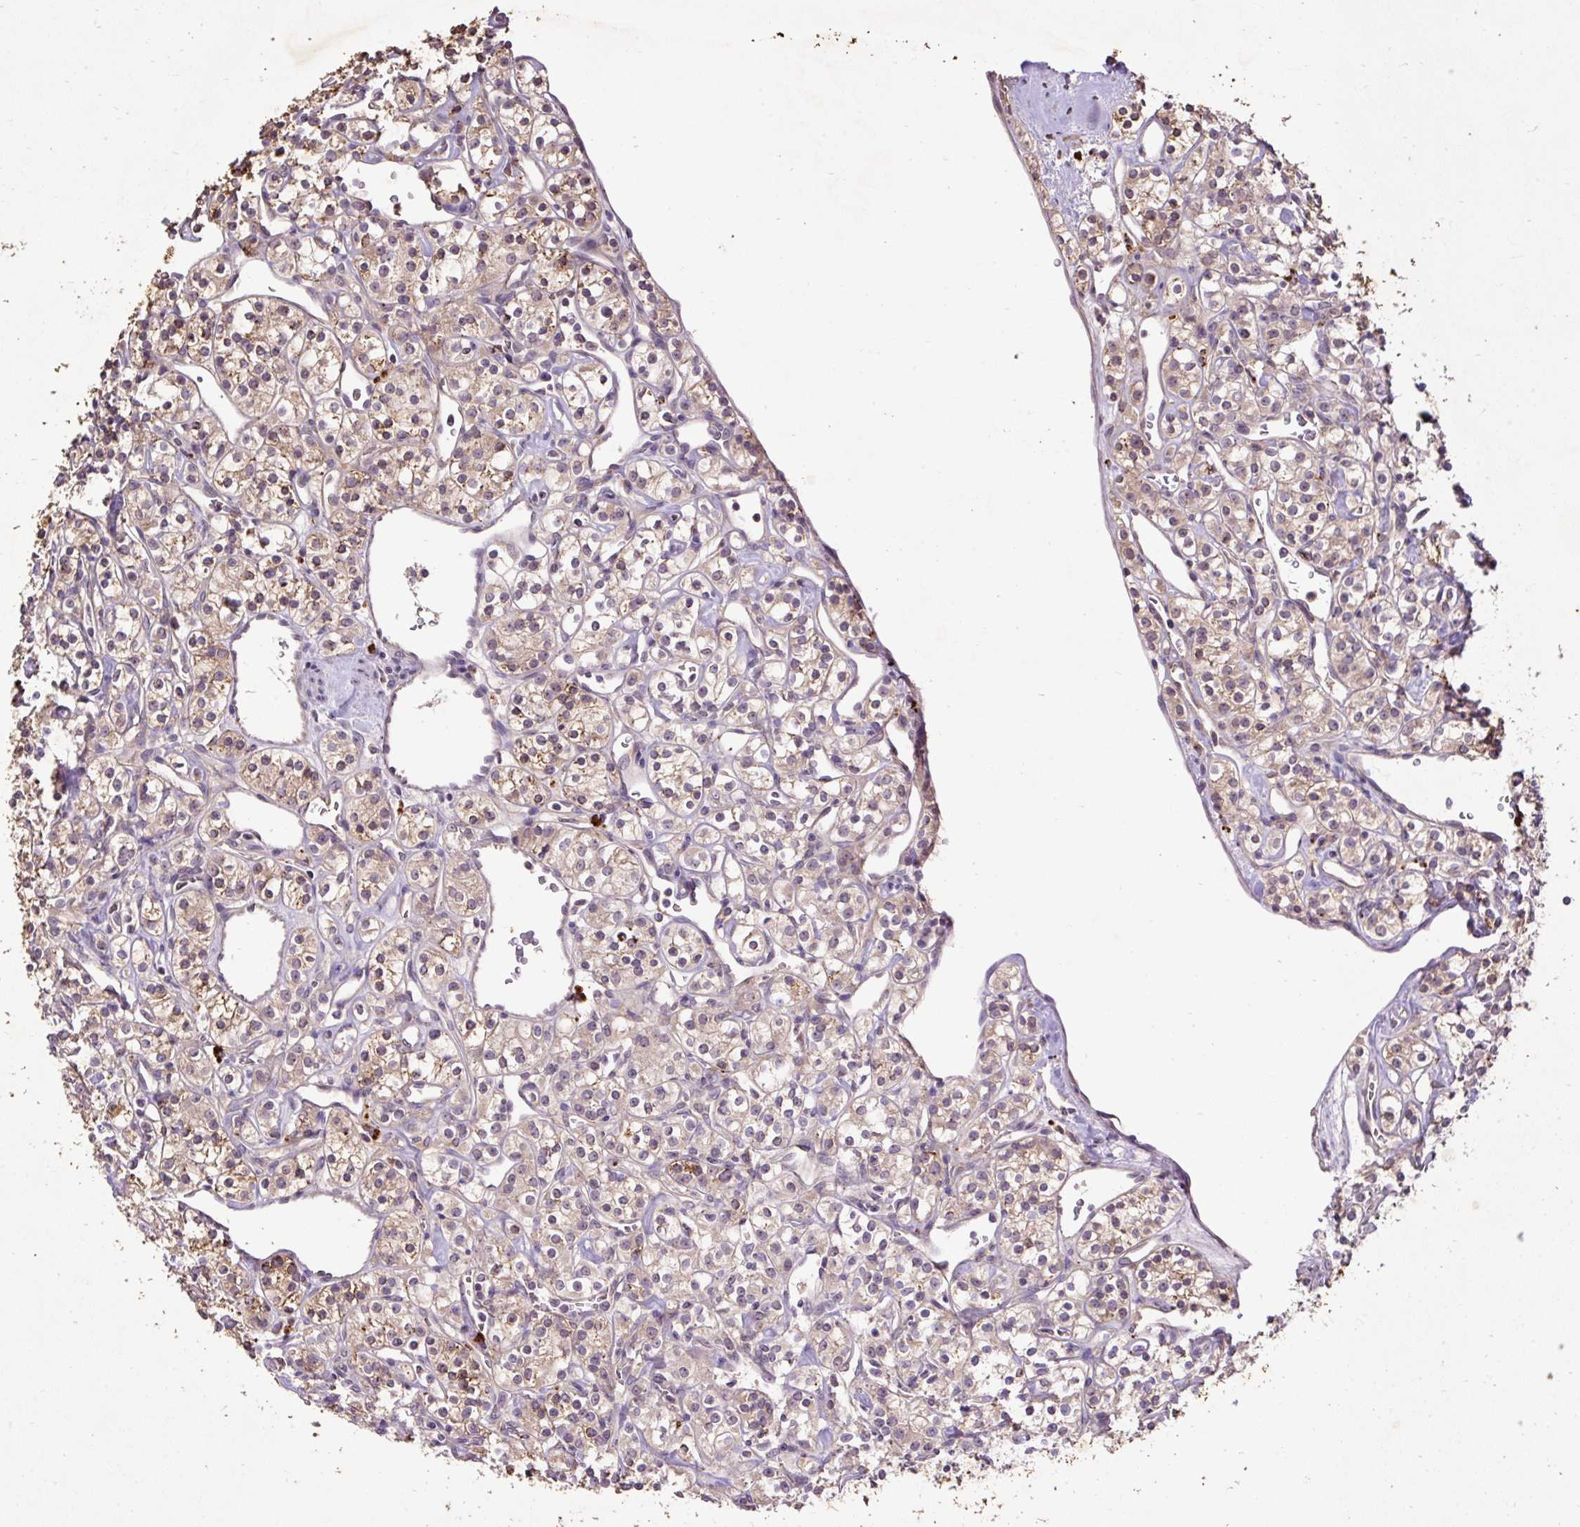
{"staining": {"intensity": "weak", "quantity": "<25%", "location": "cytoplasmic/membranous"}, "tissue": "renal cancer", "cell_type": "Tumor cells", "image_type": "cancer", "snomed": [{"axis": "morphology", "description": "Adenocarcinoma, NOS"}, {"axis": "topography", "description": "Kidney"}], "caption": "Immunohistochemical staining of adenocarcinoma (renal) shows no significant expression in tumor cells. (Immunohistochemistry (ihc), brightfield microscopy, high magnification).", "gene": "LRTM2", "patient": {"sex": "male", "age": 77}}